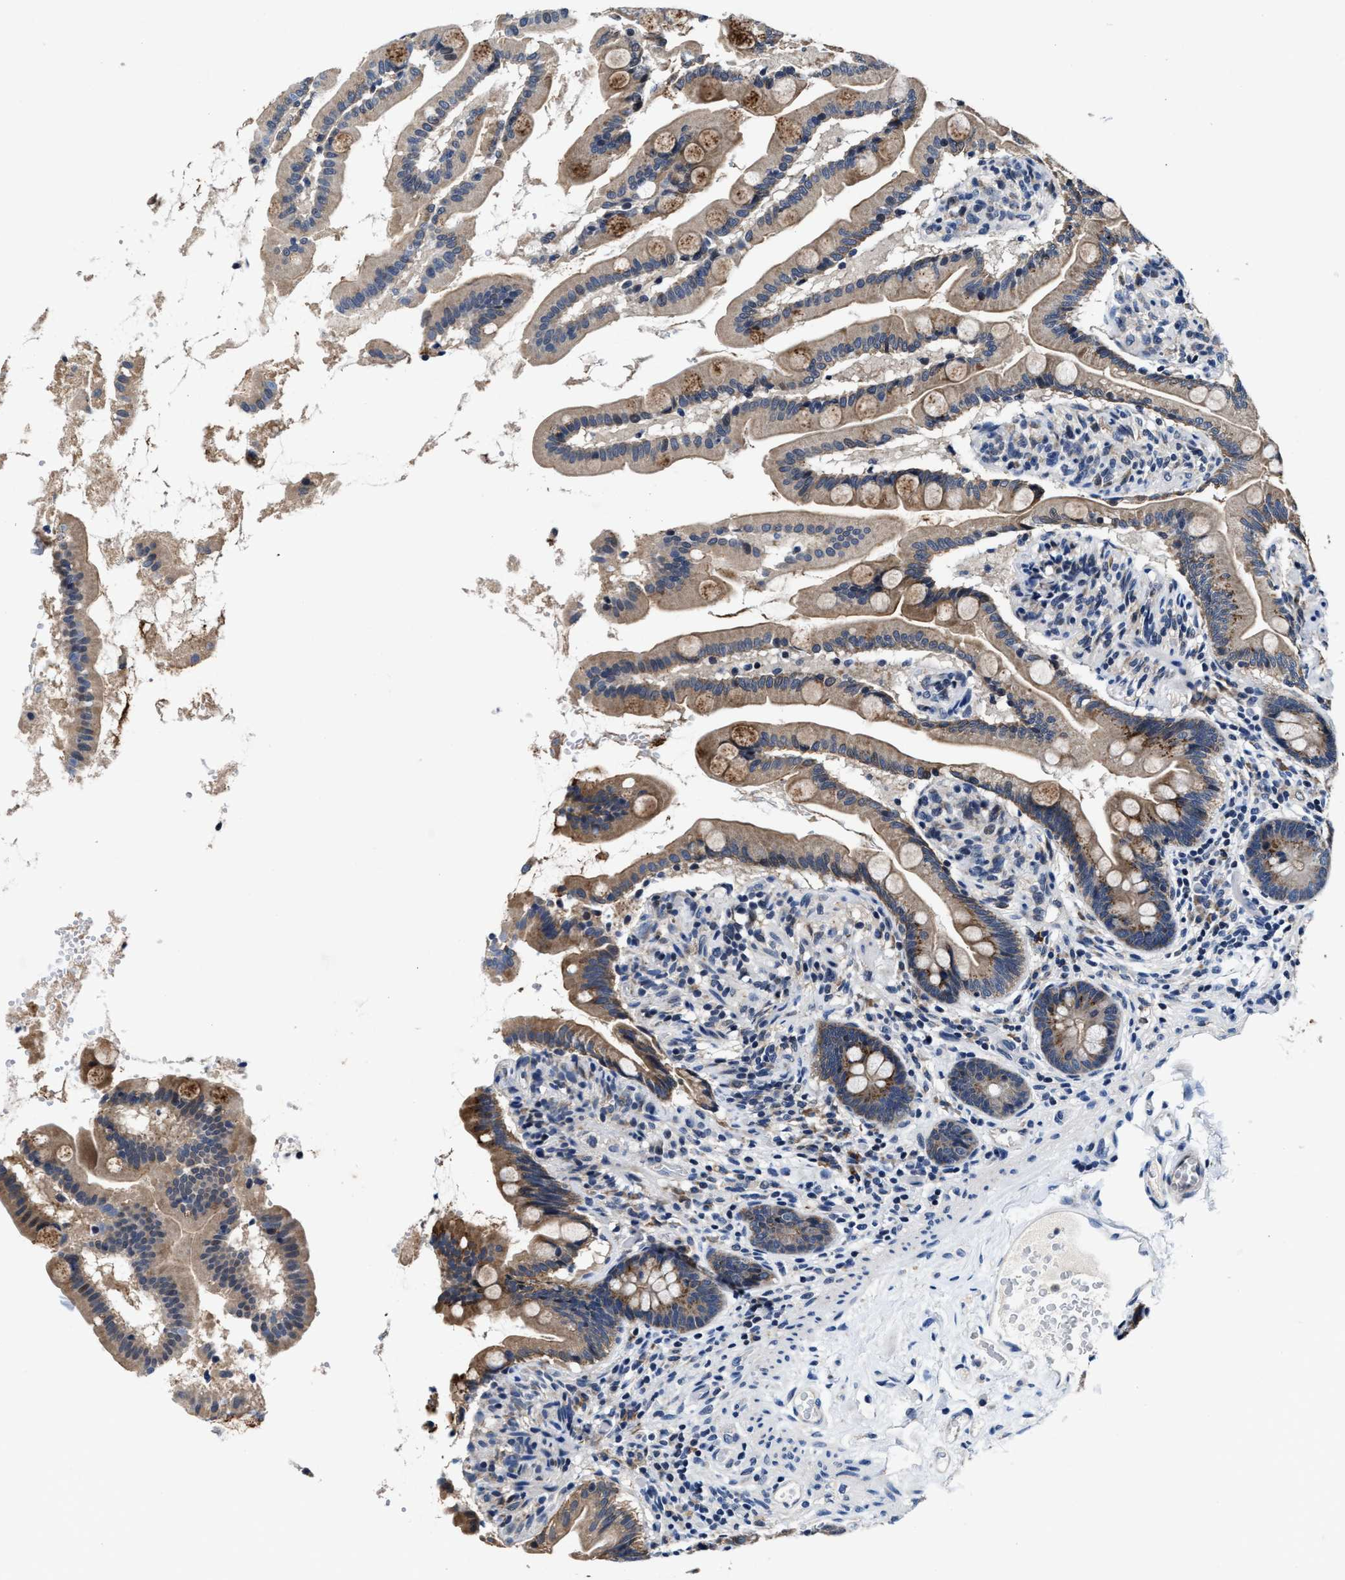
{"staining": {"intensity": "moderate", "quantity": ">75%", "location": "cytoplasmic/membranous"}, "tissue": "small intestine", "cell_type": "Glandular cells", "image_type": "normal", "snomed": [{"axis": "morphology", "description": "Normal tissue, NOS"}, {"axis": "topography", "description": "Small intestine"}], "caption": "Protein expression analysis of normal small intestine shows moderate cytoplasmic/membranous expression in approximately >75% of glandular cells. The protein of interest is stained brown, and the nuclei are stained in blue (DAB IHC with brightfield microscopy, high magnification).", "gene": "TMEM53", "patient": {"sex": "female", "age": 56}}